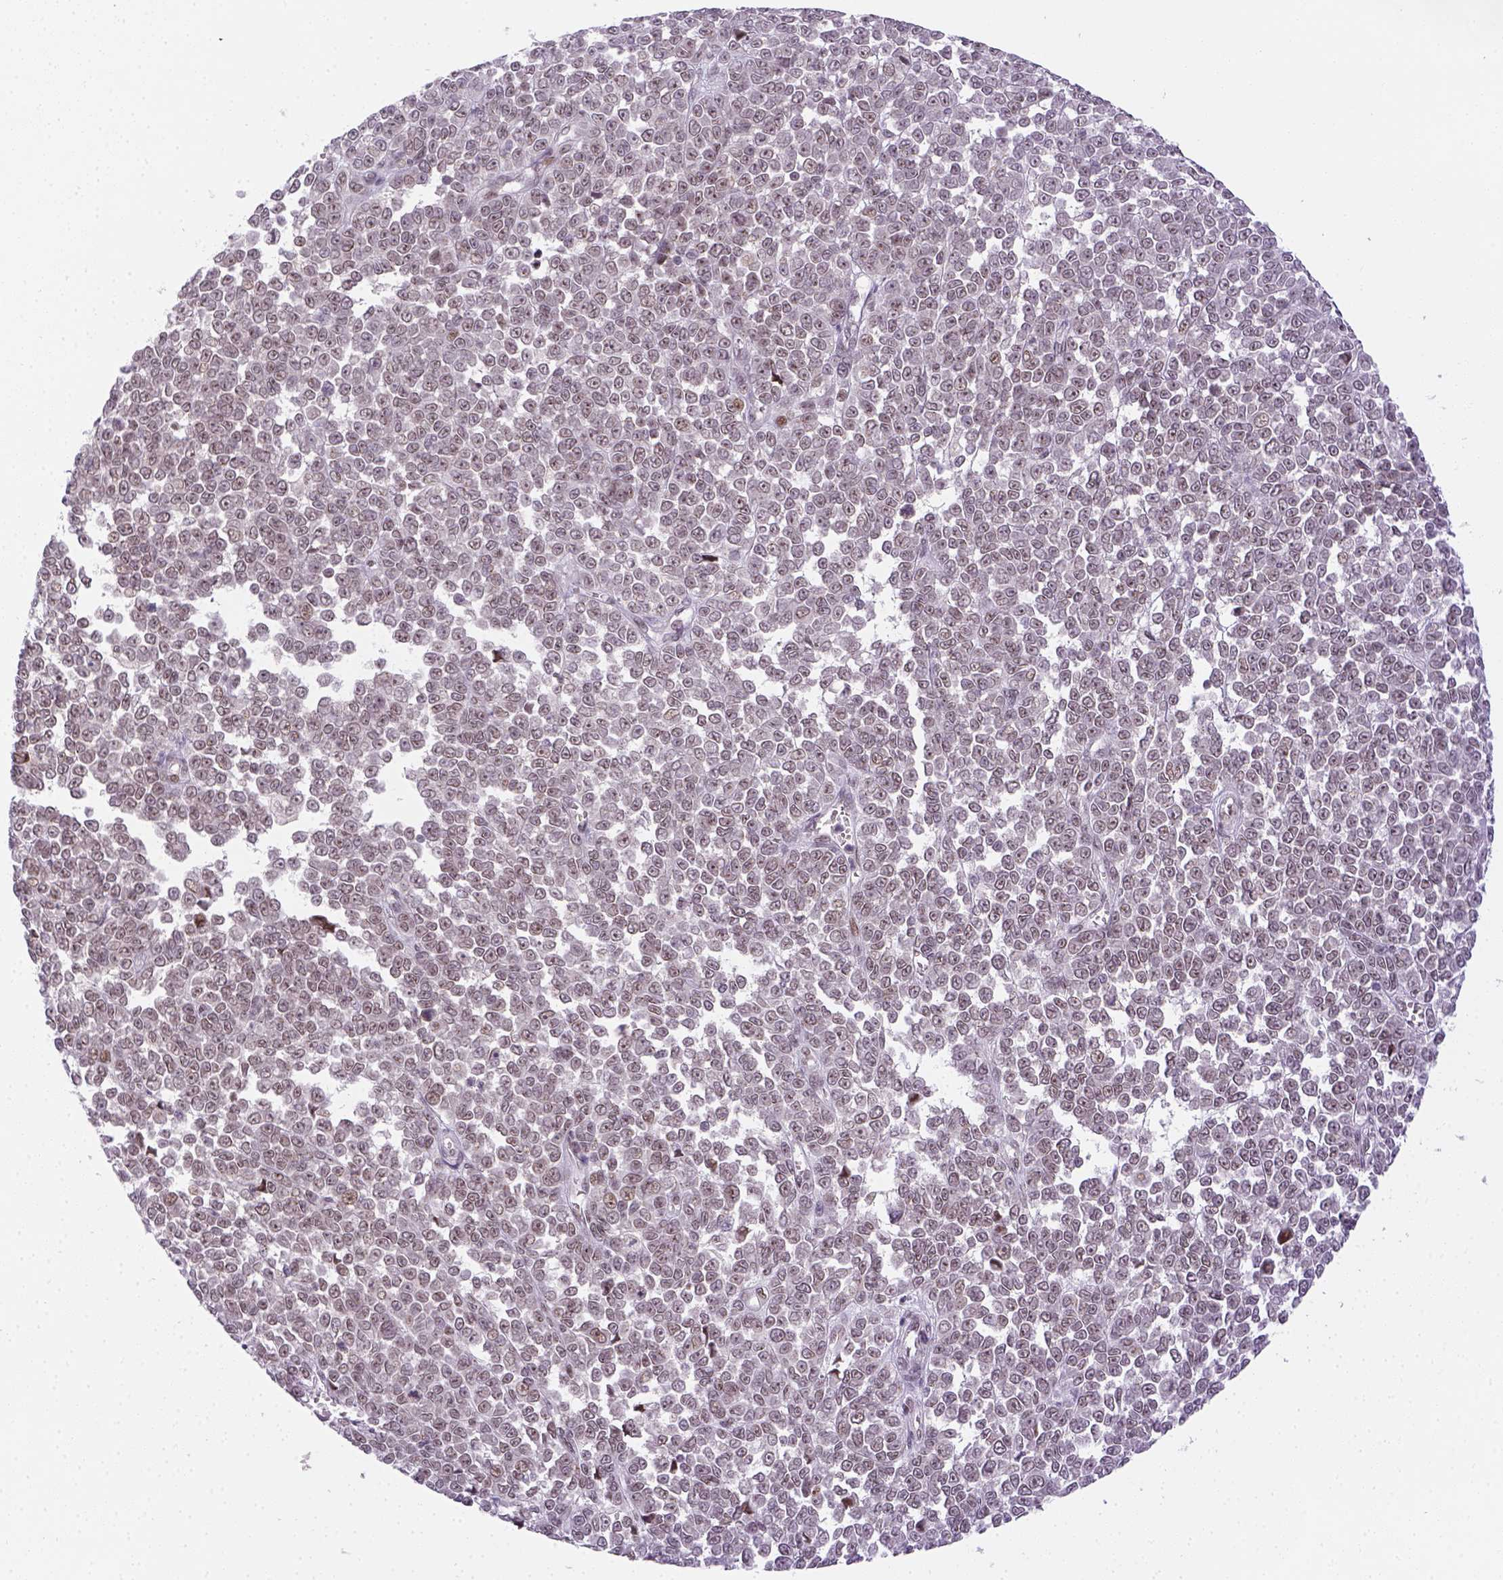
{"staining": {"intensity": "negative", "quantity": "none", "location": "none"}, "tissue": "melanoma", "cell_type": "Tumor cells", "image_type": "cancer", "snomed": [{"axis": "morphology", "description": "Malignant melanoma, NOS"}, {"axis": "topography", "description": "Skin"}], "caption": "This is a histopathology image of IHC staining of malignant melanoma, which shows no staining in tumor cells. Brightfield microscopy of immunohistochemistry (IHC) stained with DAB (3,3'-diaminobenzidine) (brown) and hematoxylin (blue), captured at high magnification.", "gene": "MAGEB3", "patient": {"sex": "female", "age": 95}}